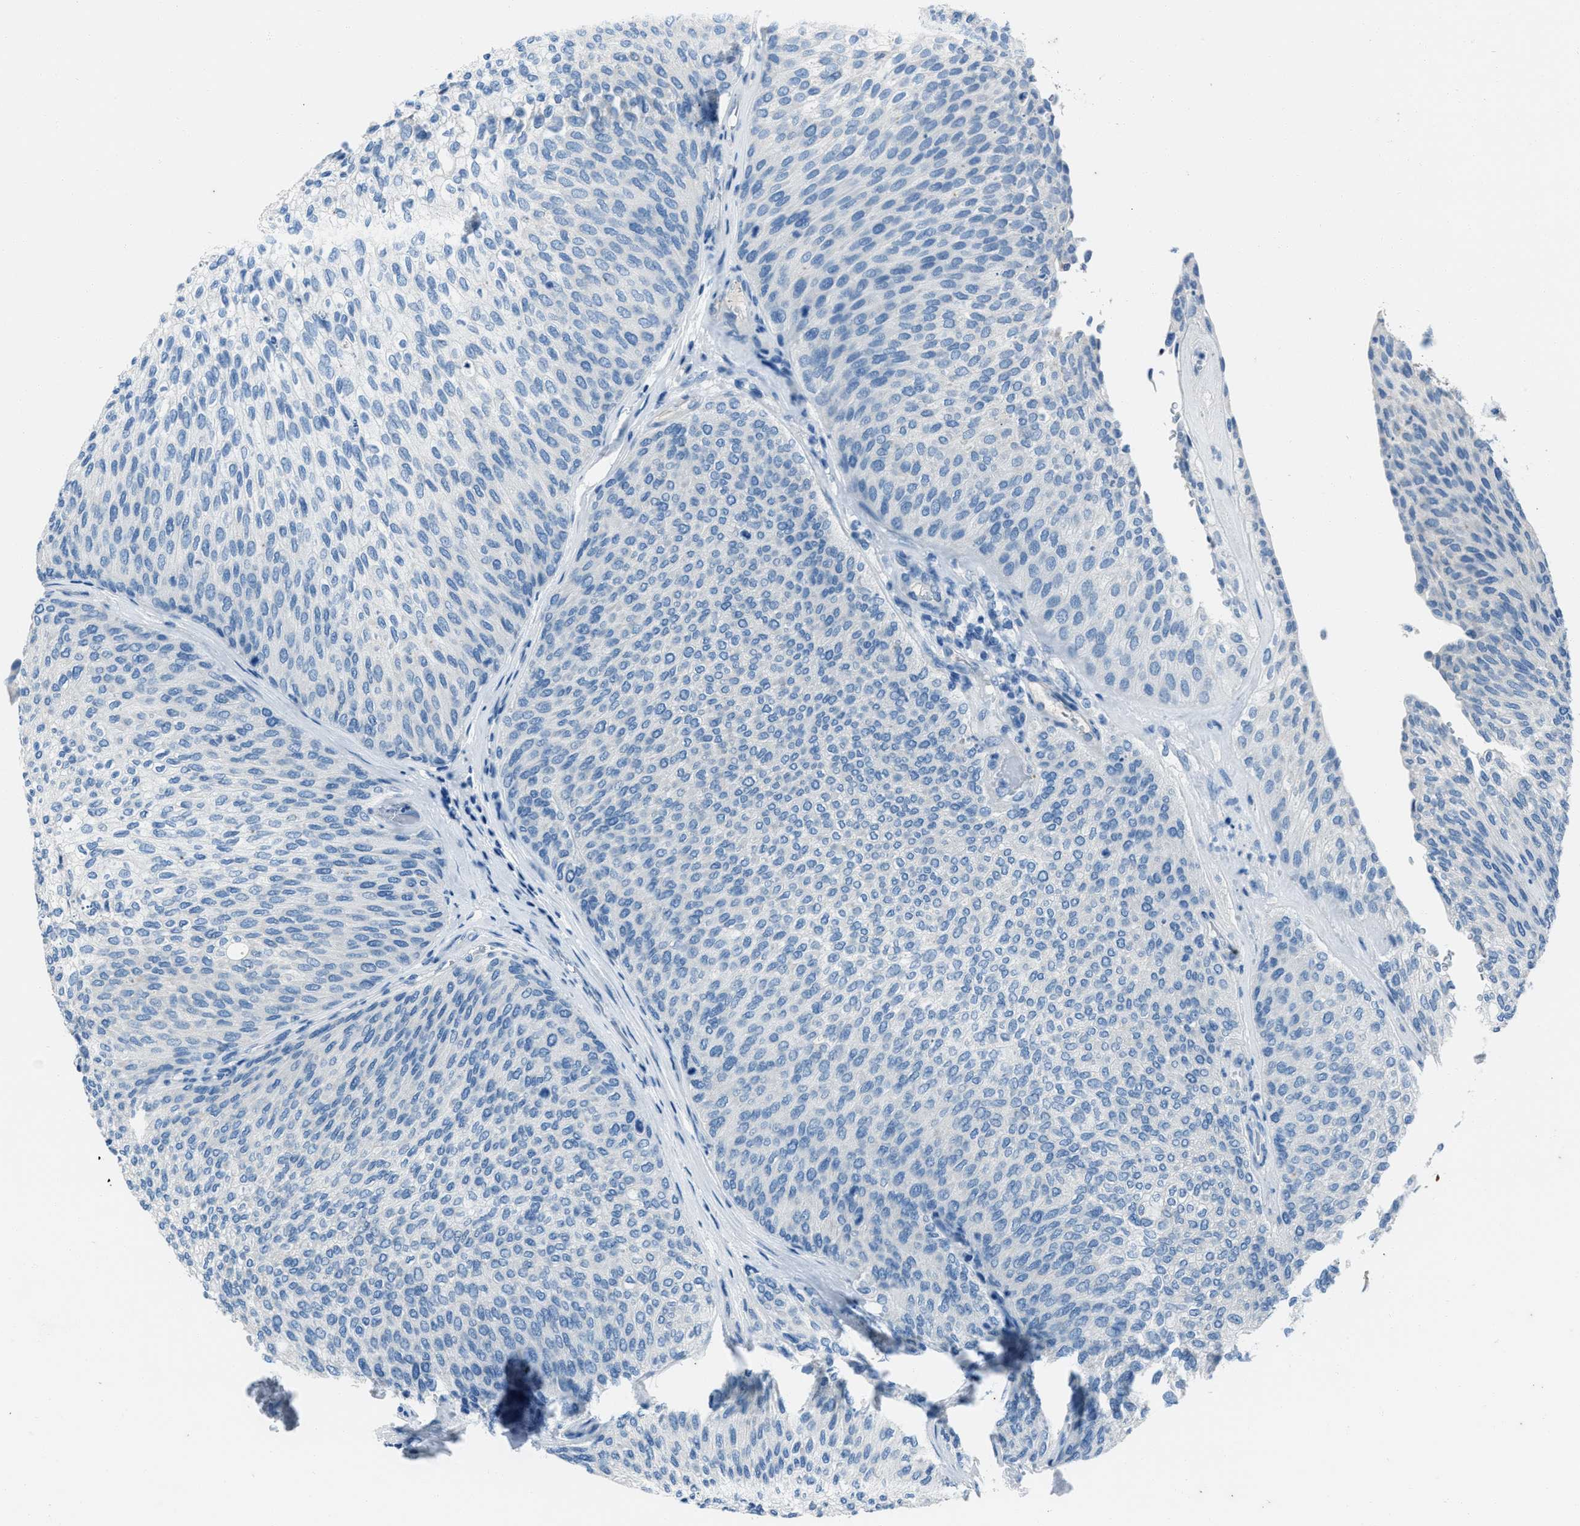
{"staining": {"intensity": "negative", "quantity": "none", "location": "none"}, "tissue": "urothelial cancer", "cell_type": "Tumor cells", "image_type": "cancer", "snomed": [{"axis": "morphology", "description": "Urothelial carcinoma, Low grade"}, {"axis": "topography", "description": "Urinary bladder"}], "caption": "Immunohistochemistry of human urothelial cancer displays no expression in tumor cells.", "gene": "AMACR", "patient": {"sex": "female", "age": 79}}